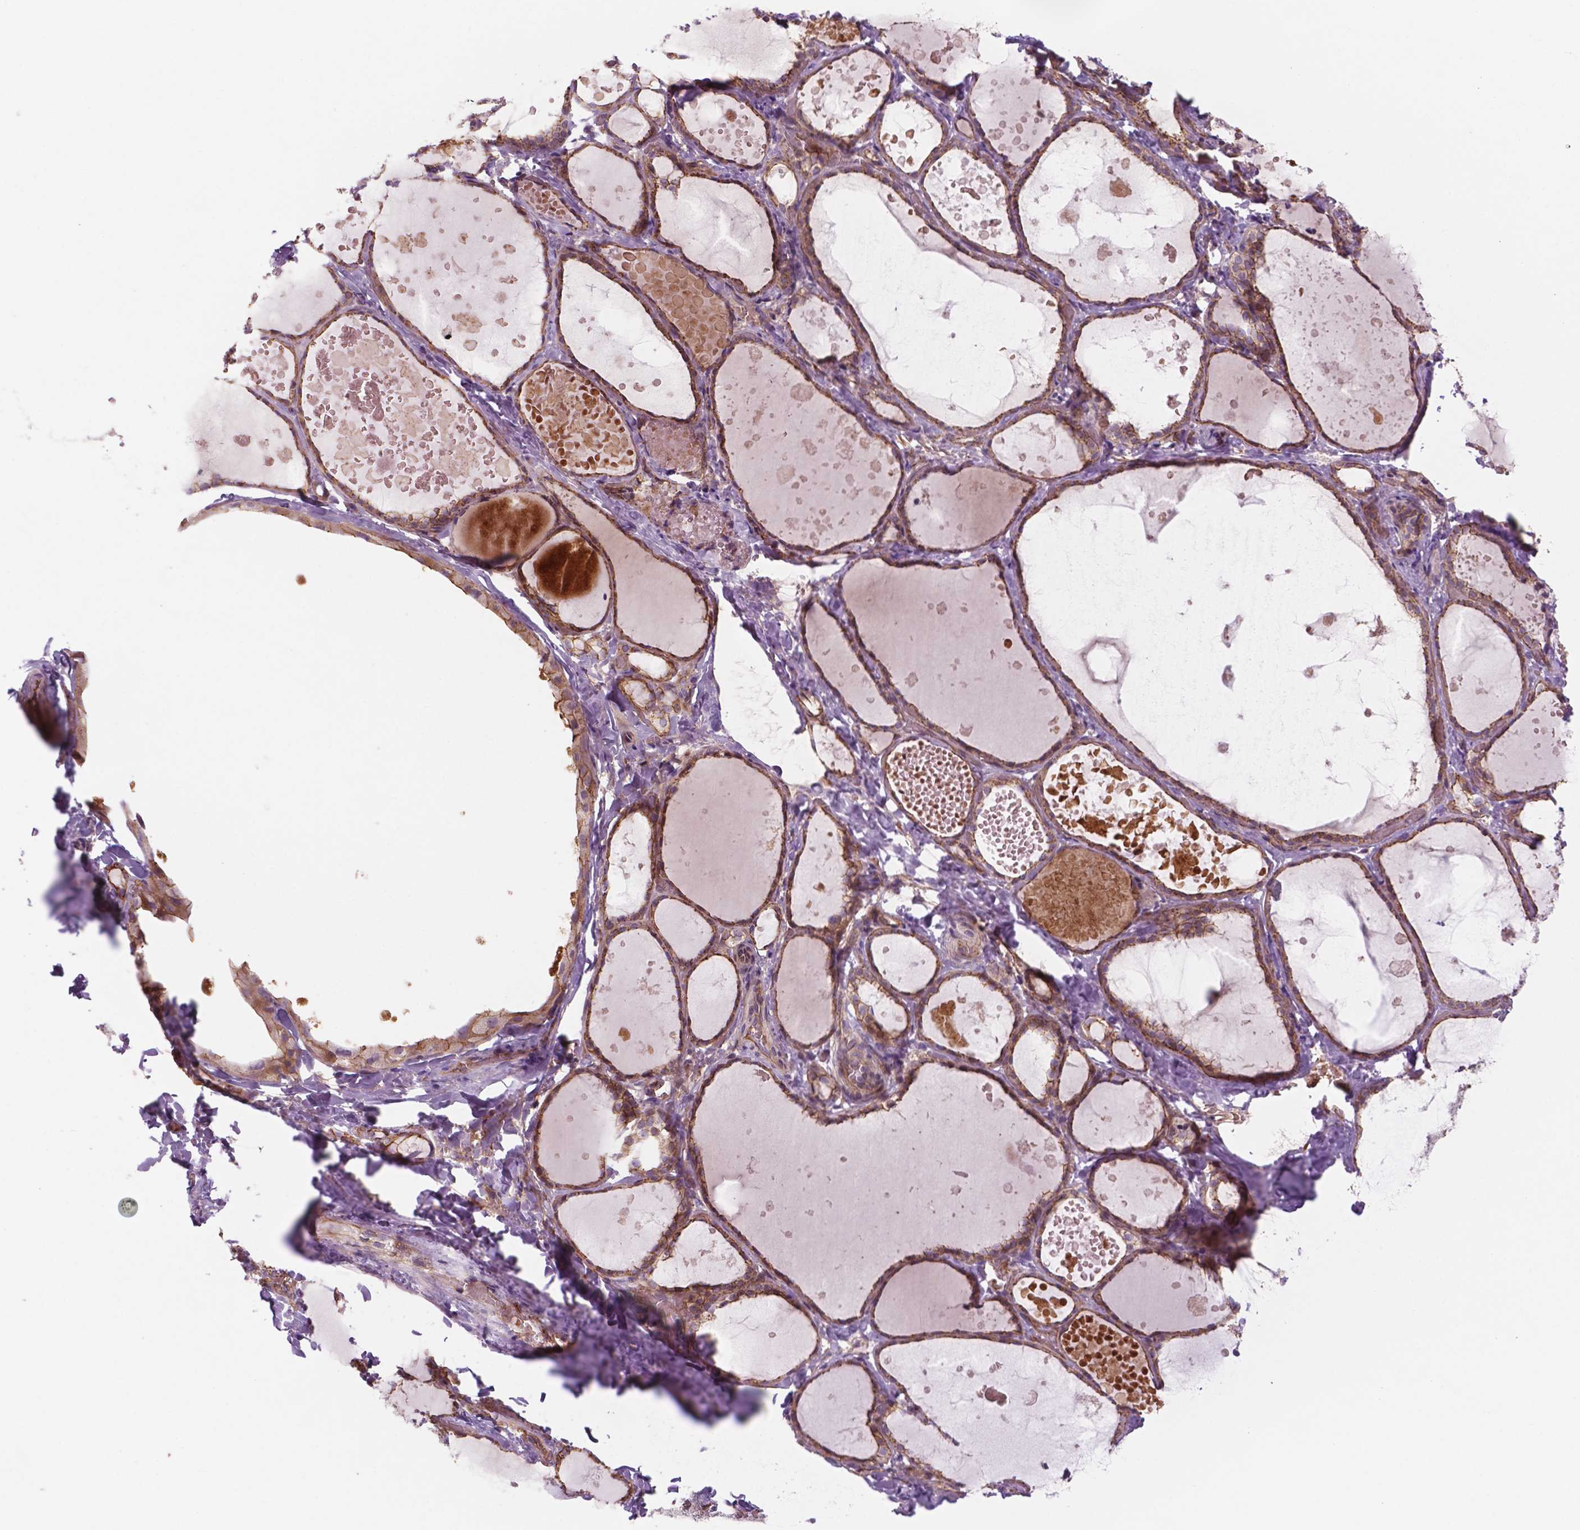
{"staining": {"intensity": "moderate", "quantity": ">75%", "location": "cytoplasmic/membranous"}, "tissue": "thyroid gland", "cell_type": "Glandular cells", "image_type": "normal", "snomed": [{"axis": "morphology", "description": "Normal tissue, NOS"}, {"axis": "topography", "description": "Thyroid gland"}], "caption": "Immunohistochemistry (IHC) of normal human thyroid gland displays medium levels of moderate cytoplasmic/membranous positivity in about >75% of glandular cells.", "gene": "RND3", "patient": {"sex": "female", "age": 56}}